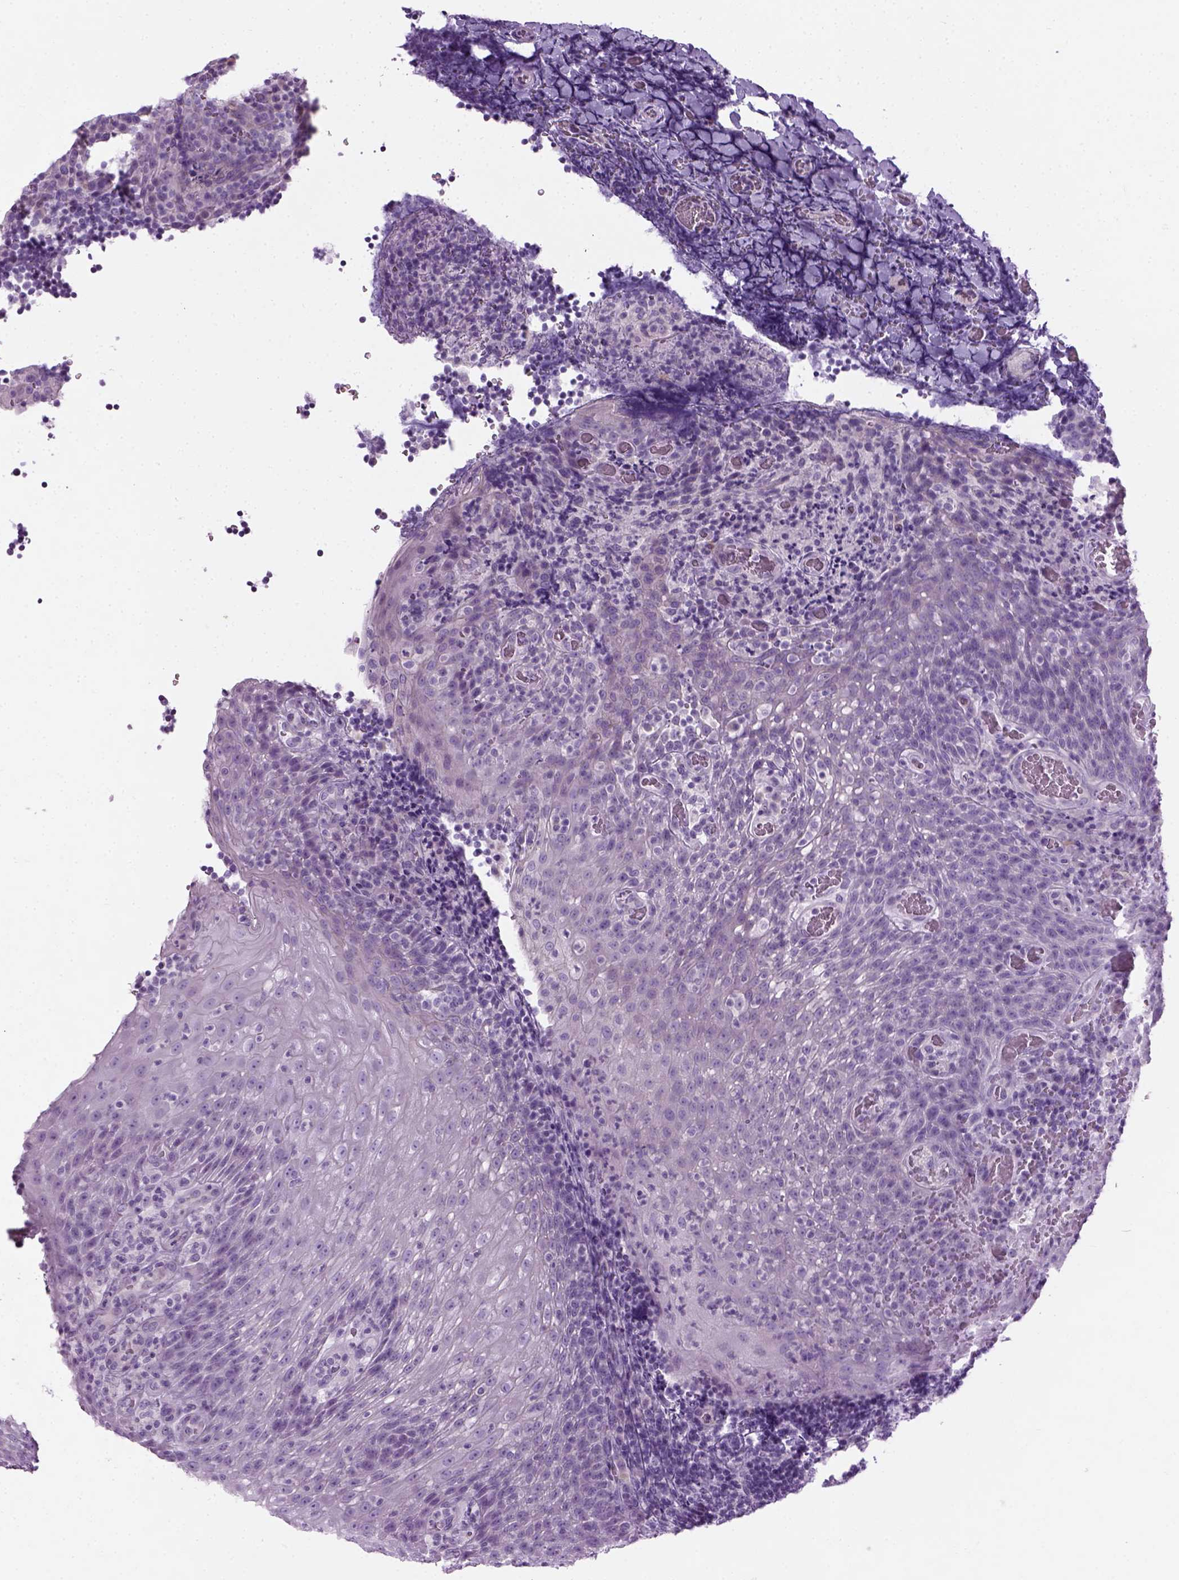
{"staining": {"intensity": "negative", "quantity": "none", "location": "none"}, "tissue": "tonsil", "cell_type": "Germinal center cells", "image_type": "normal", "snomed": [{"axis": "morphology", "description": "Normal tissue, NOS"}, {"axis": "topography", "description": "Tonsil"}], "caption": "A micrograph of tonsil stained for a protein reveals no brown staining in germinal center cells.", "gene": "CIBAR2", "patient": {"sex": "male", "age": 17}}